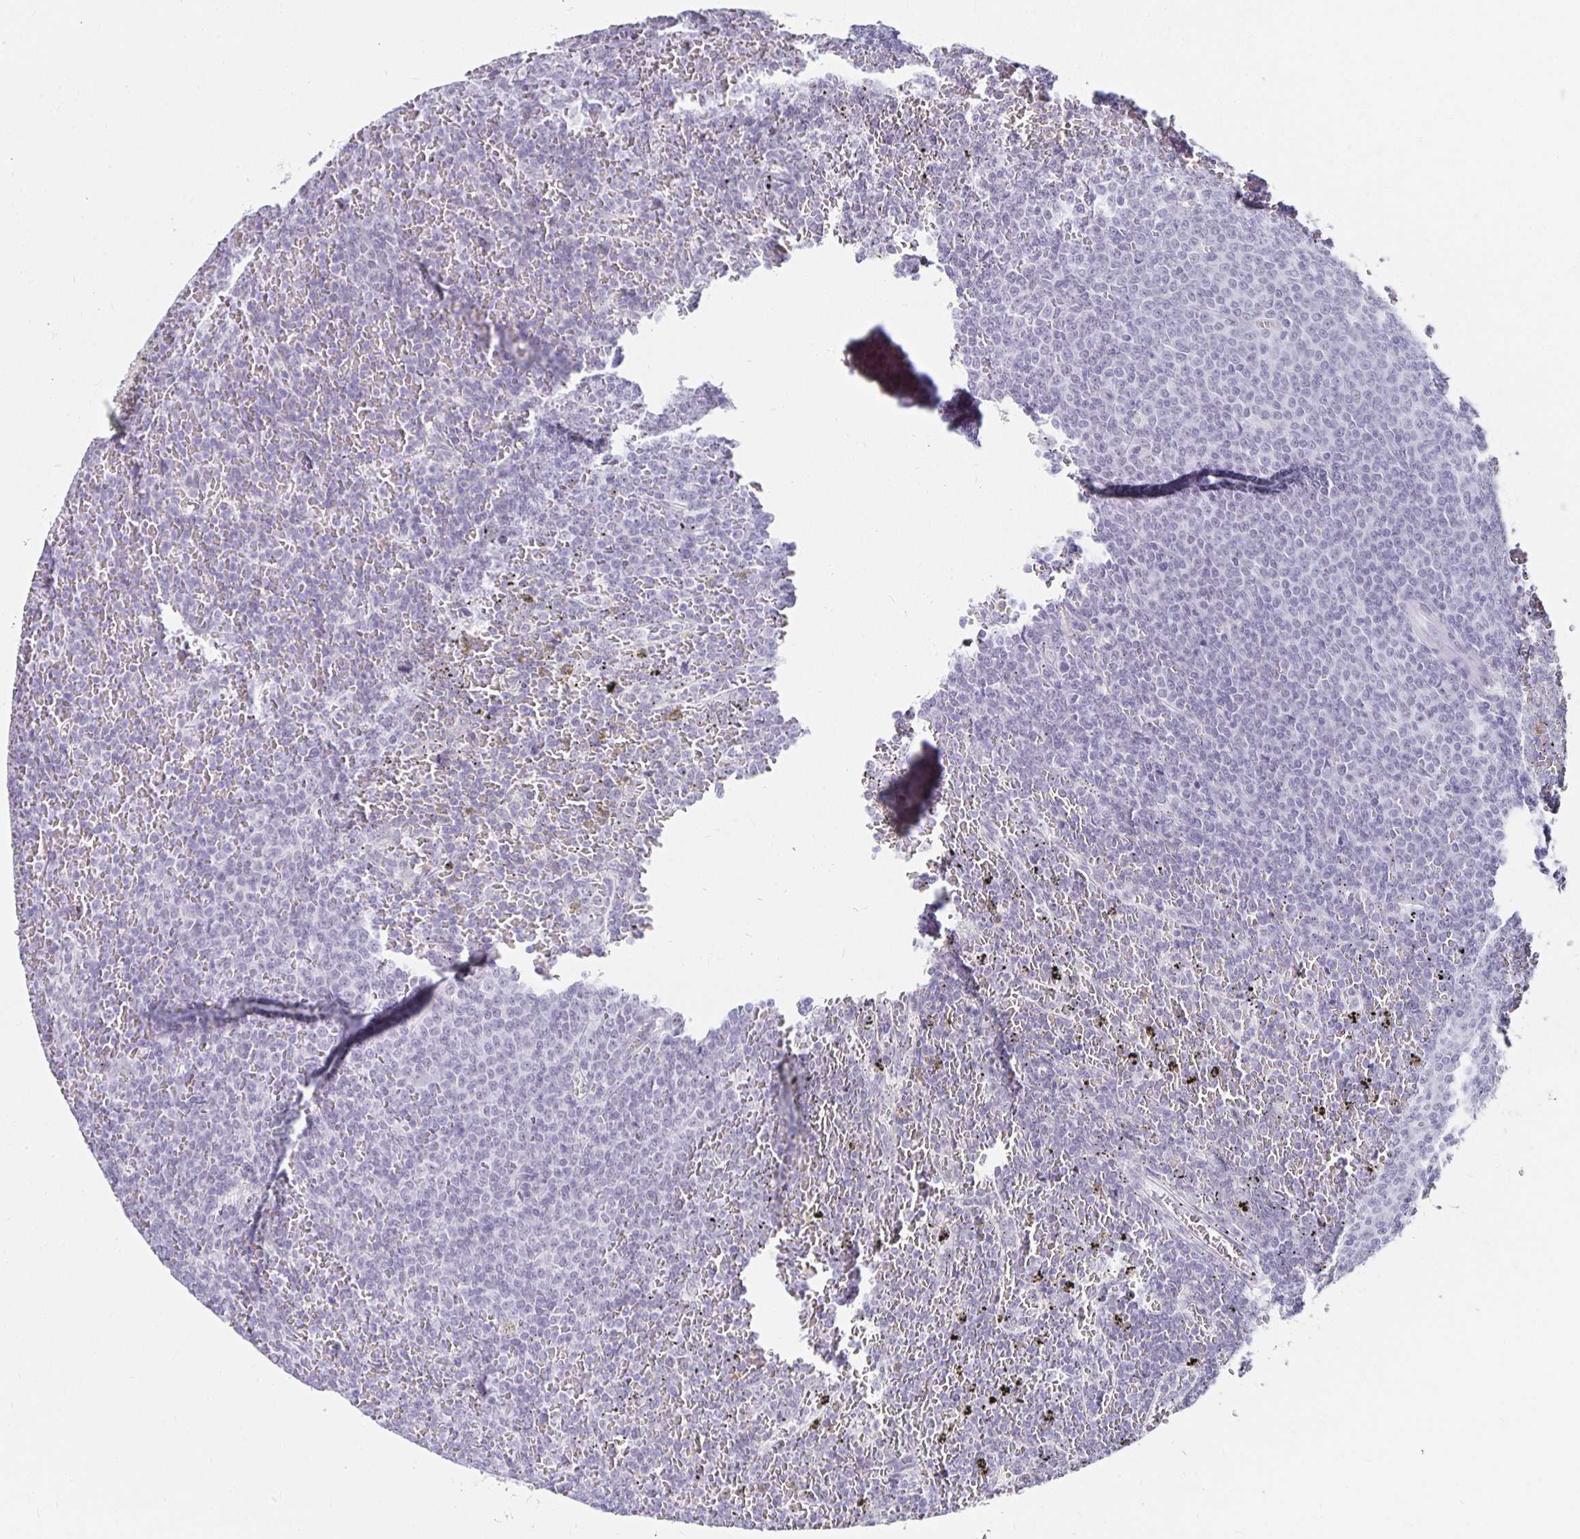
{"staining": {"intensity": "negative", "quantity": "none", "location": "none"}, "tissue": "lymphoma", "cell_type": "Tumor cells", "image_type": "cancer", "snomed": [{"axis": "morphology", "description": "Malignant lymphoma, non-Hodgkin's type, Low grade"}, {"axis": "topography", "description": "Spleen"}], "caption": "Immunohistochemical staining of lymphoma reveals no significant positivity in tumor cells.", "gene": "C20orf85", "patient": {"sex": "female", "age": 77}}